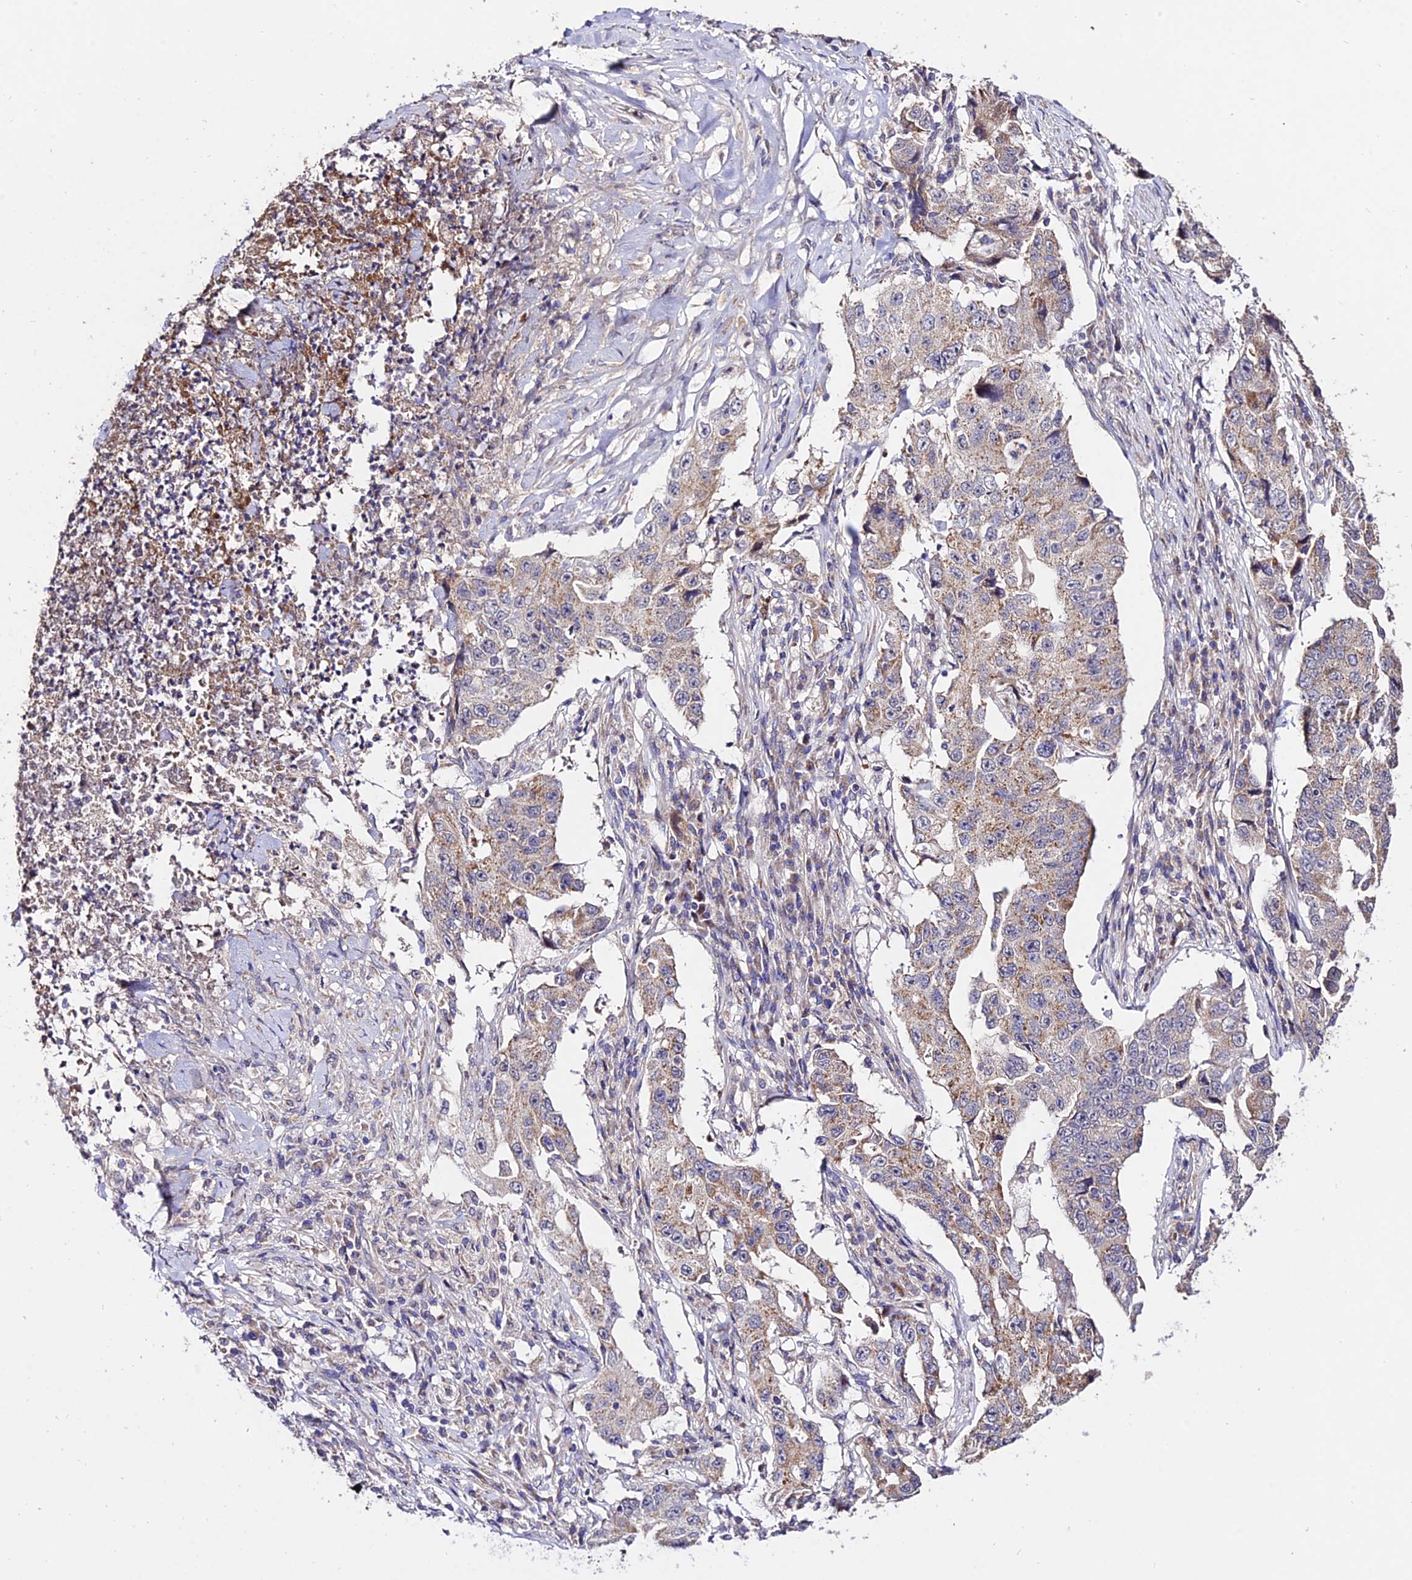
{"staining": {"intensity": "moderate", "quantity": "<25%", "location": "cytoplasmic/membranous"}, "tissue": "lung cancer", "cell_type": "Tumor cells", "image_type": "cancer", "snomed": [{"axis": "morphology", "description": "Adenocarcinoma, NOS"}, {"axis": "topography", "description": "Lung"}], "caption": "There is low levels of moderate cytoplasmic/membranous positivity in tumor cells of adenocarcinoma (lung), as demonstrated by immunohistochemical staining (brown color).", "gene": "WDR5B", "patient": {"sex": "female", "age": 51}}